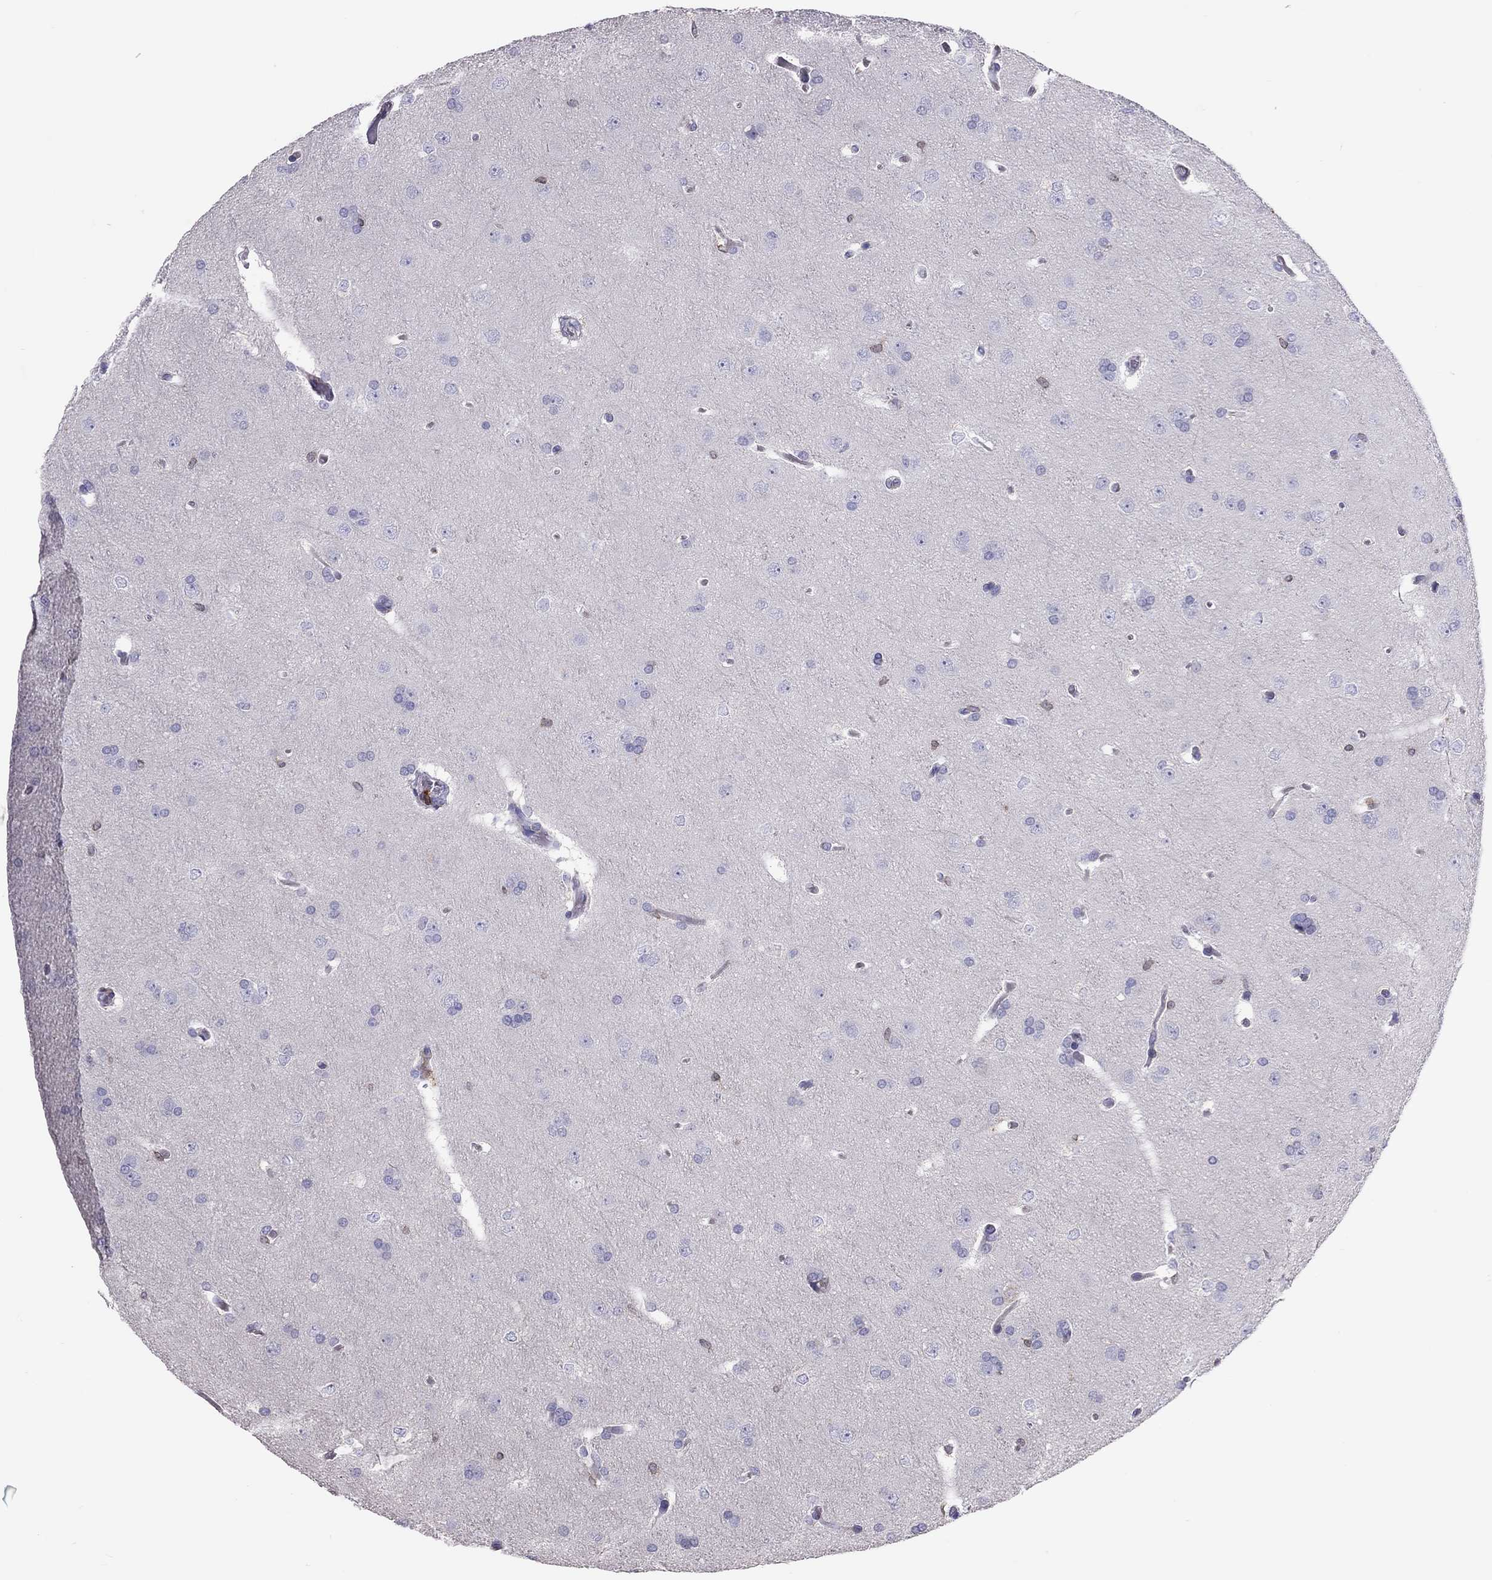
{"staining": {"intensity": "negative", "quantity": "none", "location": "none"}, "tissue": "glioma", "cell_type": "Tumor cells", "image_type": "cancer", "snomed": [{"axis": "morphology", "description": "Glioma, malignant, Low grade"}, {"axis": "topography", "description": "Brain"}], "caption": "This is a image of IHC staining of low-grade glioma (malignant), which shows no expression in tumor cells. Brightfield microscopy of immunohistochemistry stained with DAB (3,3'-diaminobenzidine) (brown) and hematoxylin (blue), captured at high magnification.", "gene": "ADORA2A", "patient": {"sex": "female", "age": 32}}